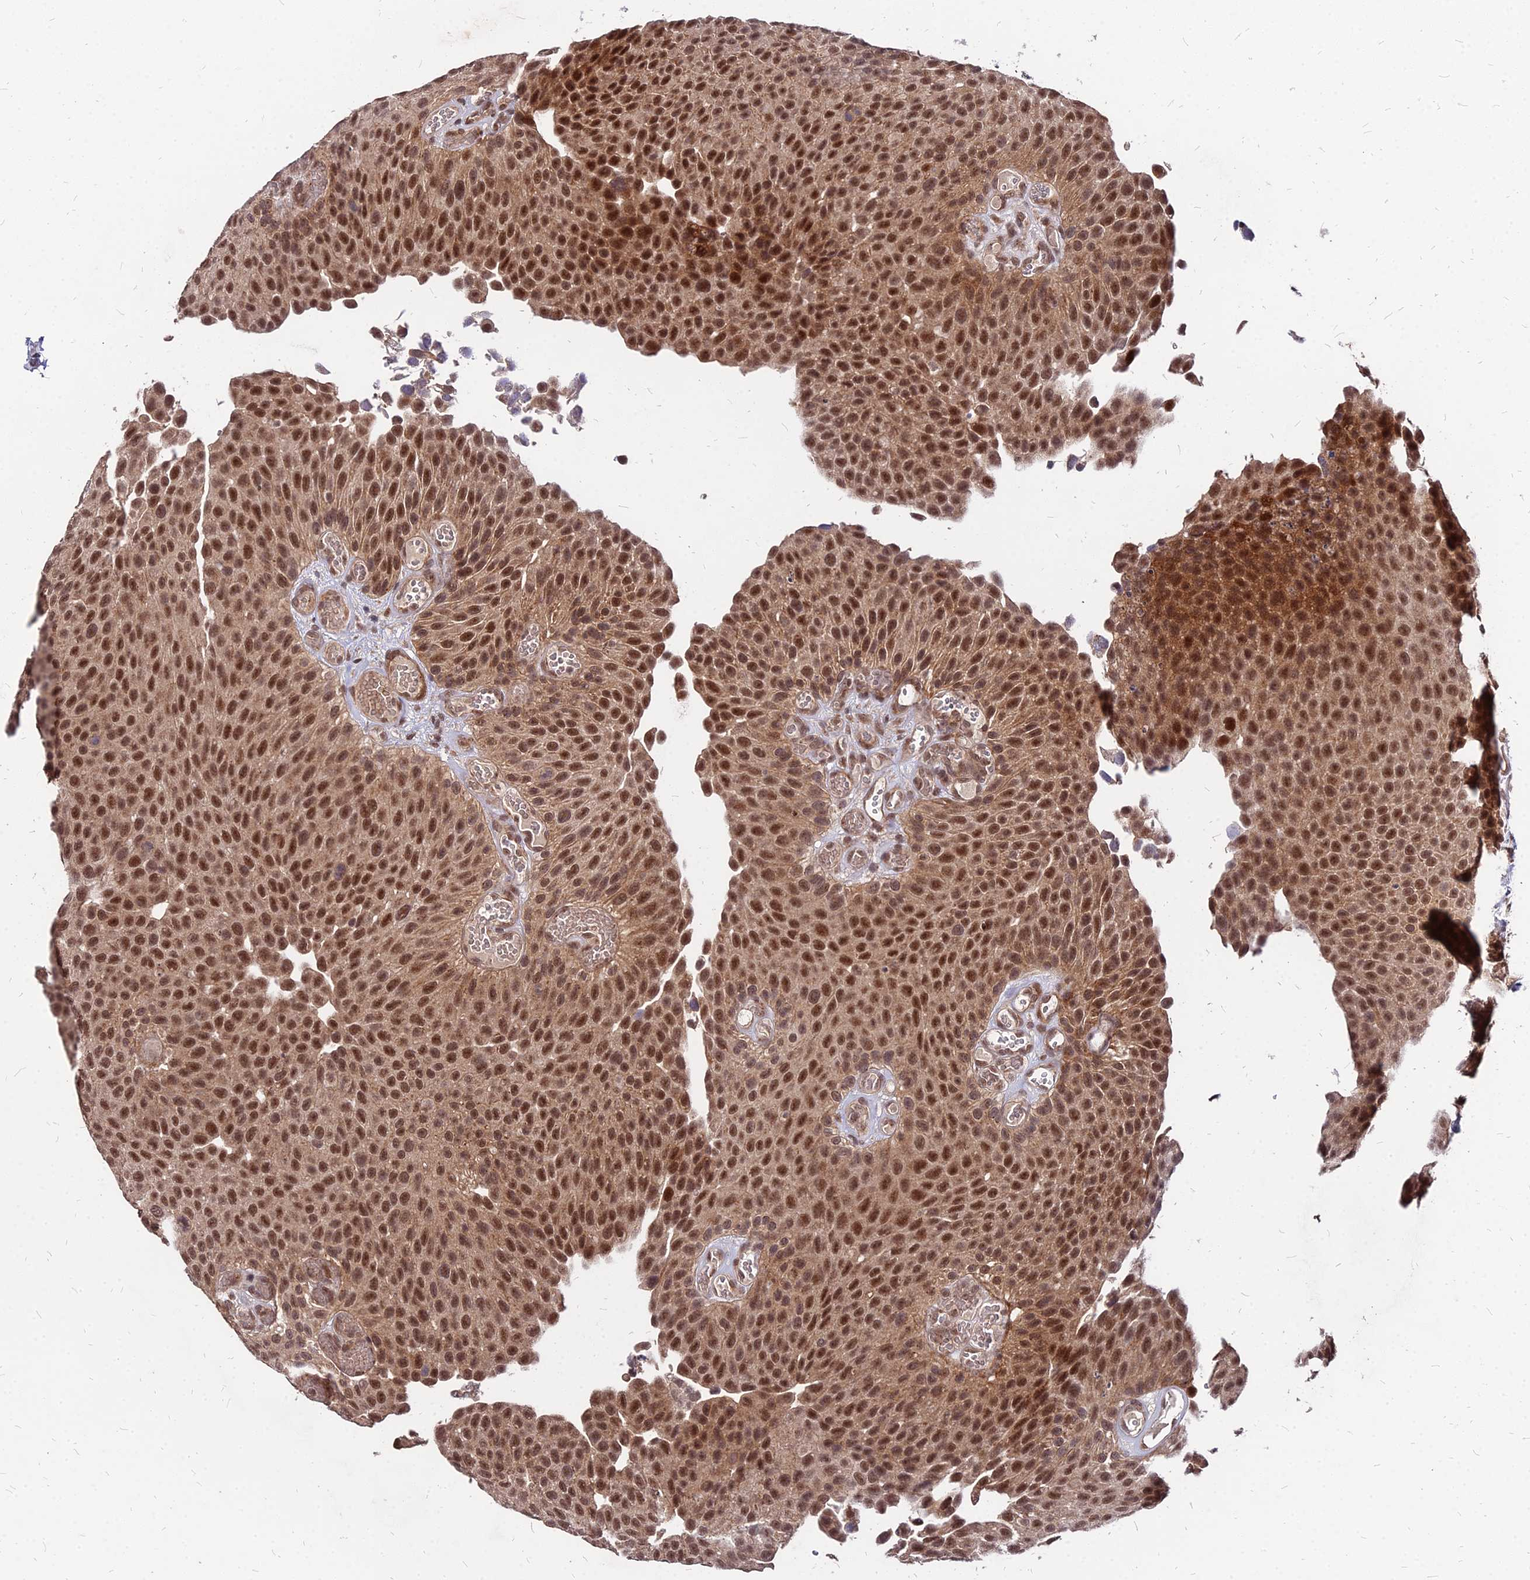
{"staining": {"intensity": "strong", "quantity": ">75%", "location": "nuclear"}, "tissue": "urothelial cancer", "cell_type": "Tumor cells", "image_type": "cancer", "snomed": [{"axis": "morphology", "description": "Urothelial carcinoma, Low grade"}, {"axis": "topography", "description": "Urinary bladder"}], "caption": "Immunohistochemistry photomicrograph of neoplastic tissue: urothelial cancer stained using immunohistochemistry (IHC) exhibits high levels of strong protein expression localized specifically in the nuclear of tumor cells, appearing as a nuclear brown color.", "gene": "APBA3", "patient": {"sex": "male", "age": 89}}